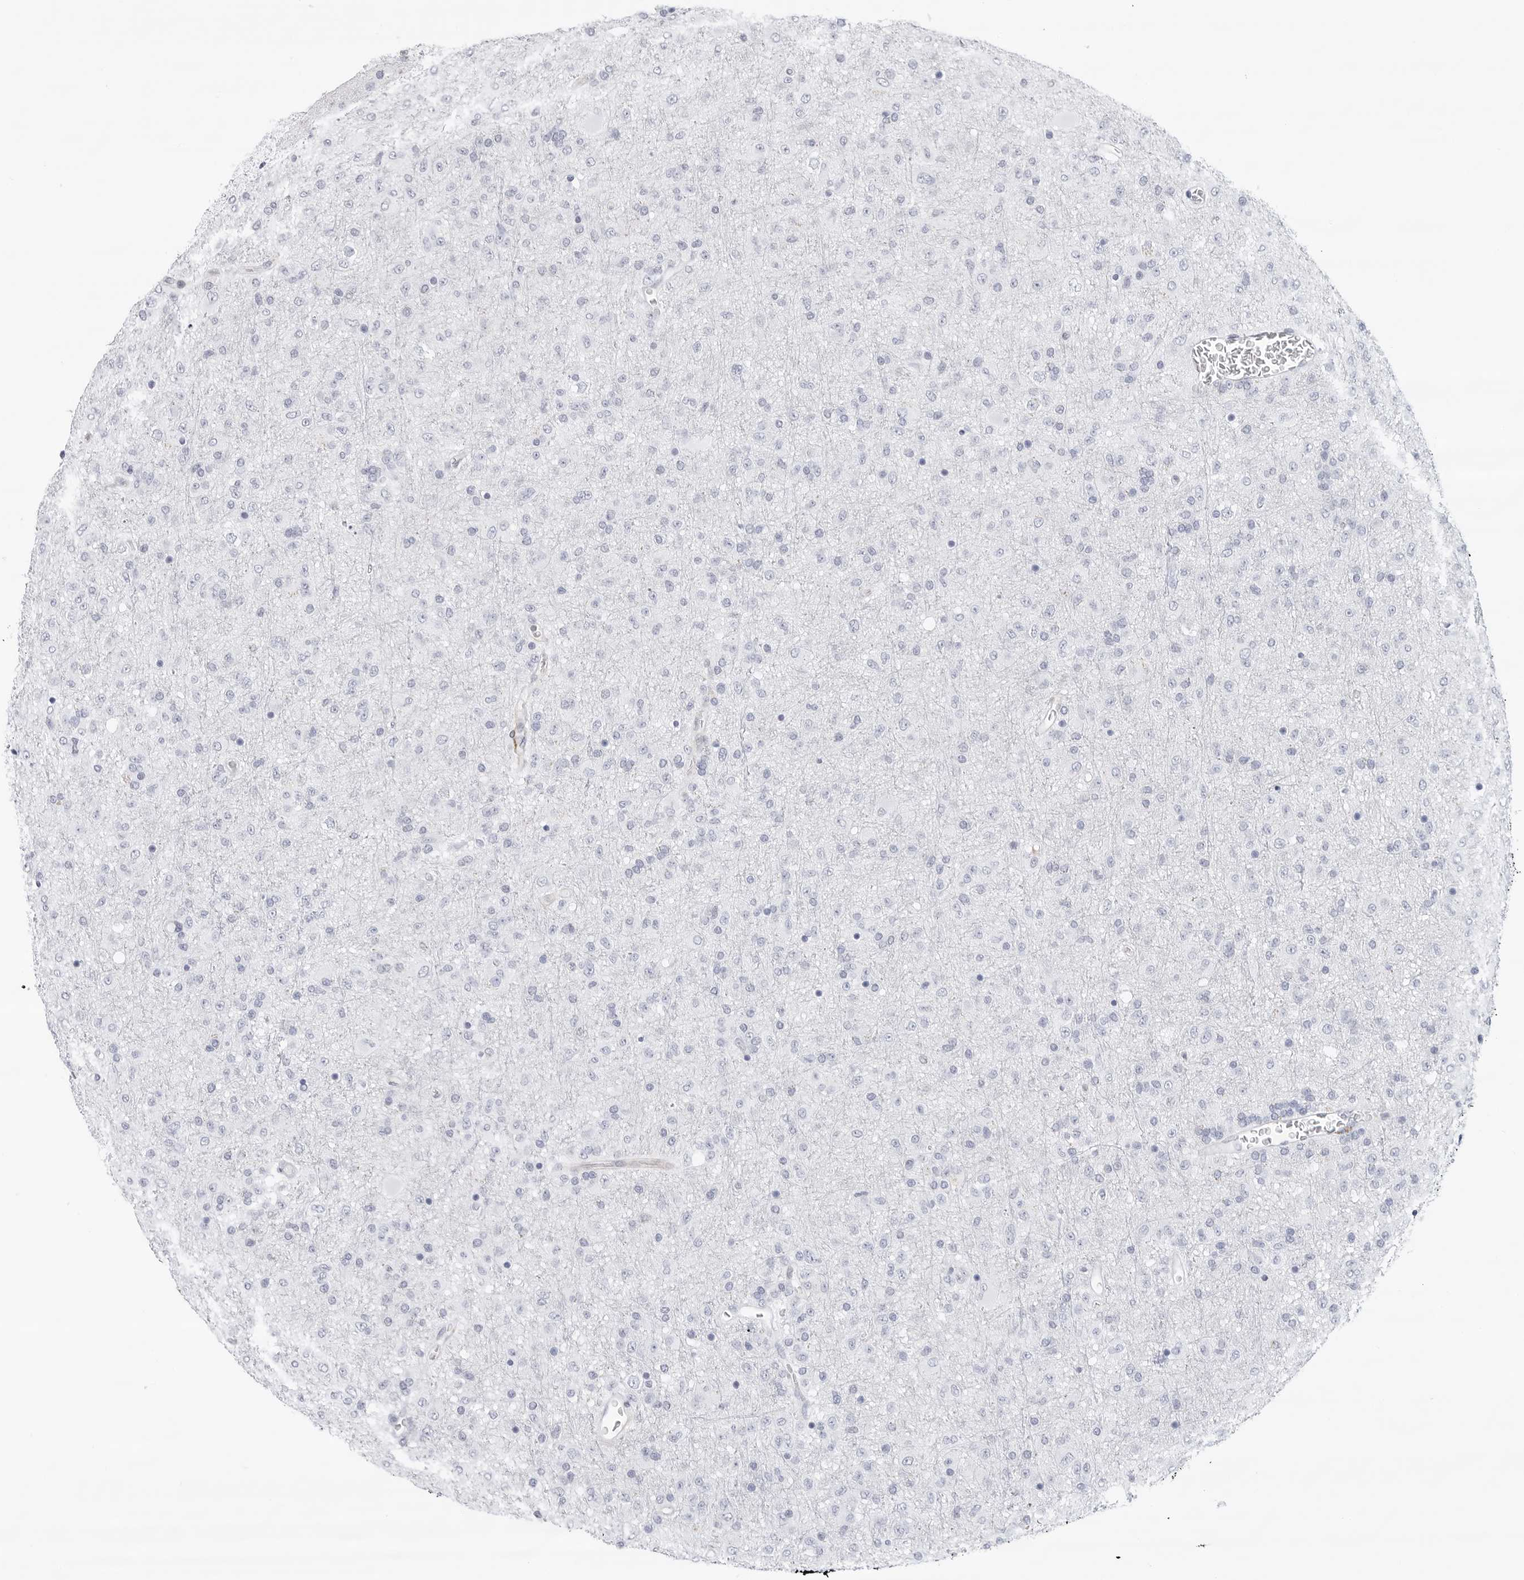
{"staining": {"intensity": "negative", "quantity": "none", "location": "none"}, "tissue": "glioma", "cell_type": "Tumor cells", "image_type": "cancer", "snomed": [{"axis": "morphology", "description": "Glioma, malignant, Low grade"}, {"axis": "topography", "description": "Brain"}], "caption": "High magnification brightfield microscopy of malignant low-grade glioma stained with DAB (3,3'-diaminobenzidine) (brown) and counterstained with hematoxylin (blue): tumor cells show no significant positivity. (DAB (3,3'-diaminobenzidine) IHC, high magnification).", "gene": "SLC19A1", "patient": {"sex": "male", "age": 65}}